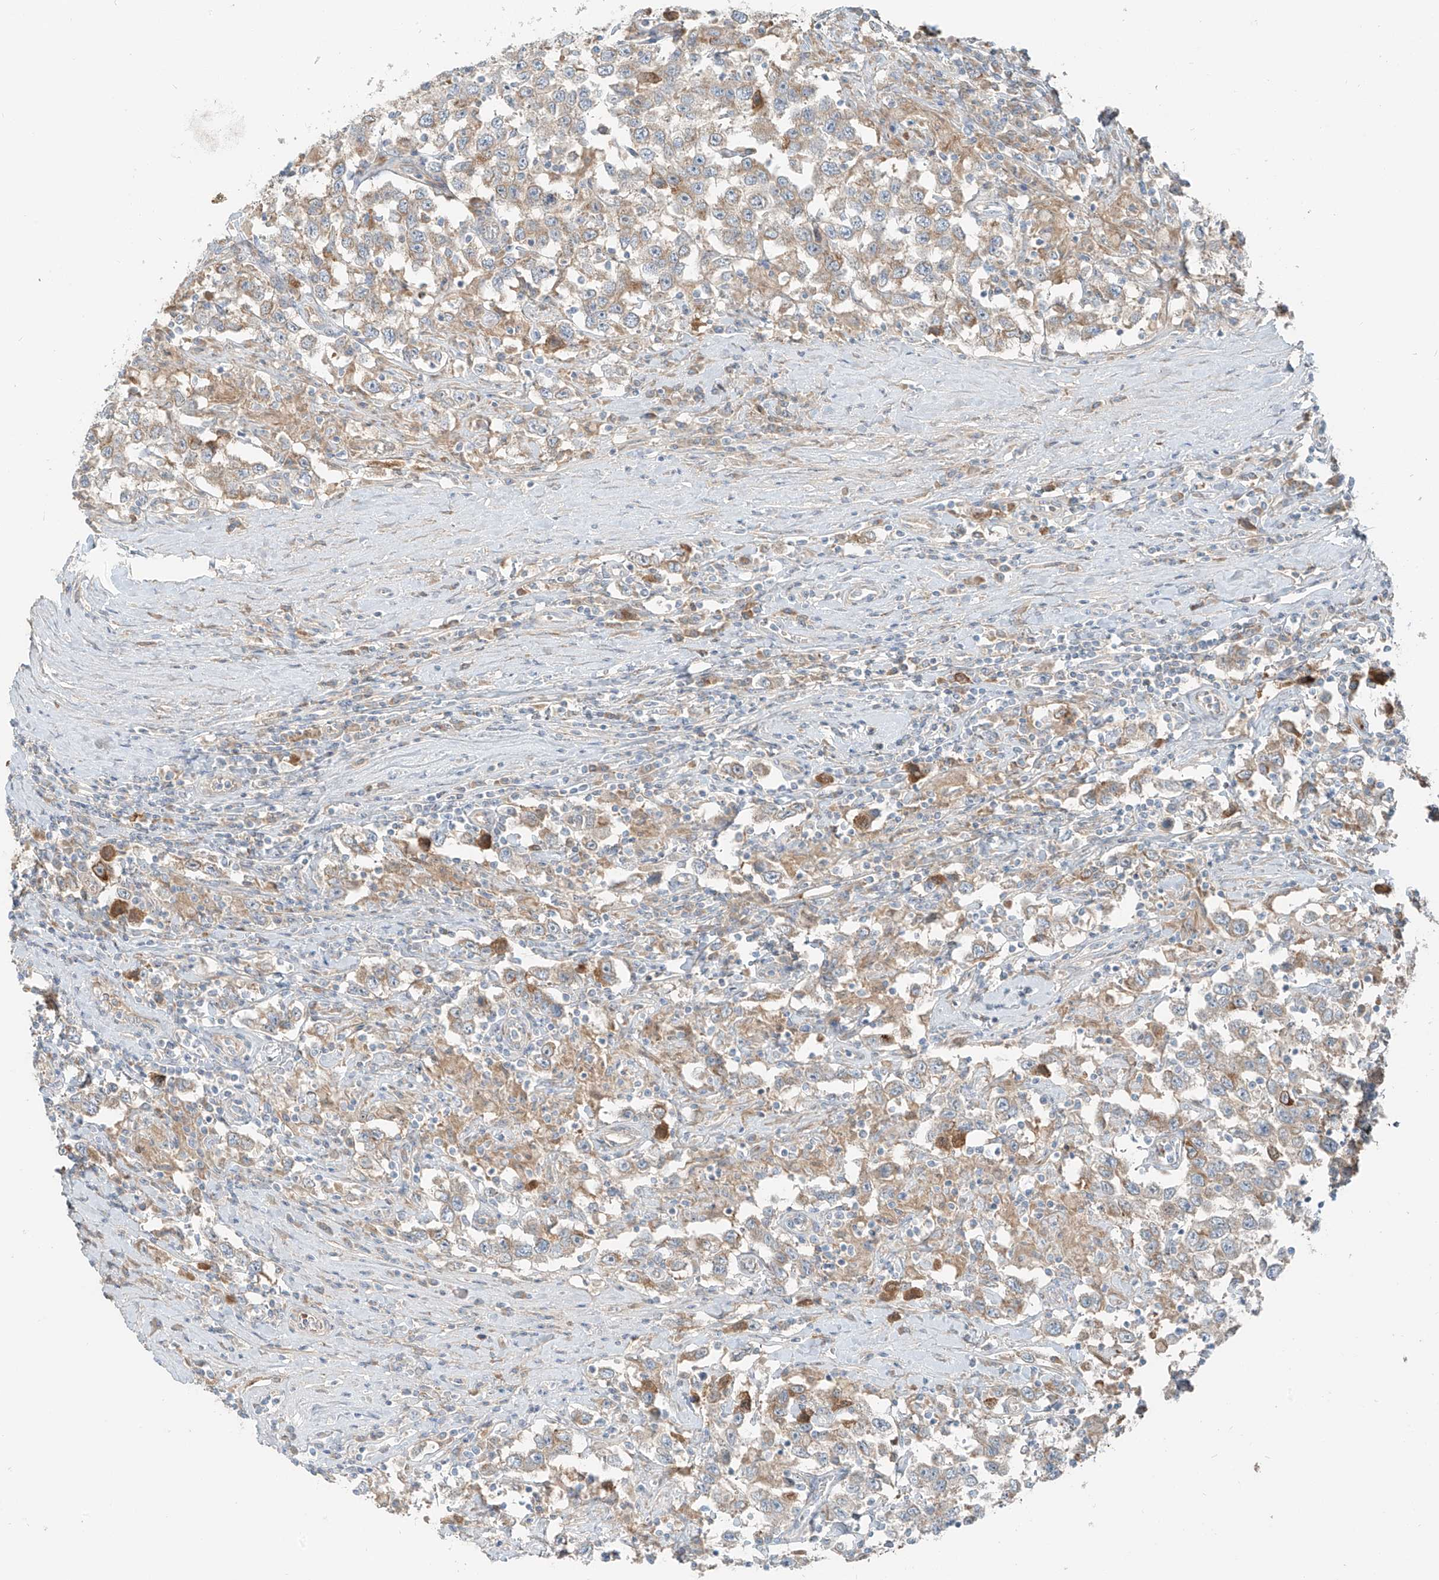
{"staining": {"intensity": "moderate", "quantity": "25%-75%", "location": "cytoplasmic/membranous"}, "tissue": "testis cancer", "cell_type": "Tumor cells", "image_type": "cancer", "snomed": [{"axis": "morphology", "description": "Seminoma, NOS"}, {"axis": "topography", "description": "Testis"}], "caption": "Moderate cytoplasmic/membranous staining is present in about 25%-75% of tumor cells in testis cancer. (DAB (3,3'-diaminobenzidine) IHC with brightfield microscopy, high magnification).", "gene": "FSTL1", "patient": {"sex": "male", "age": 41}}